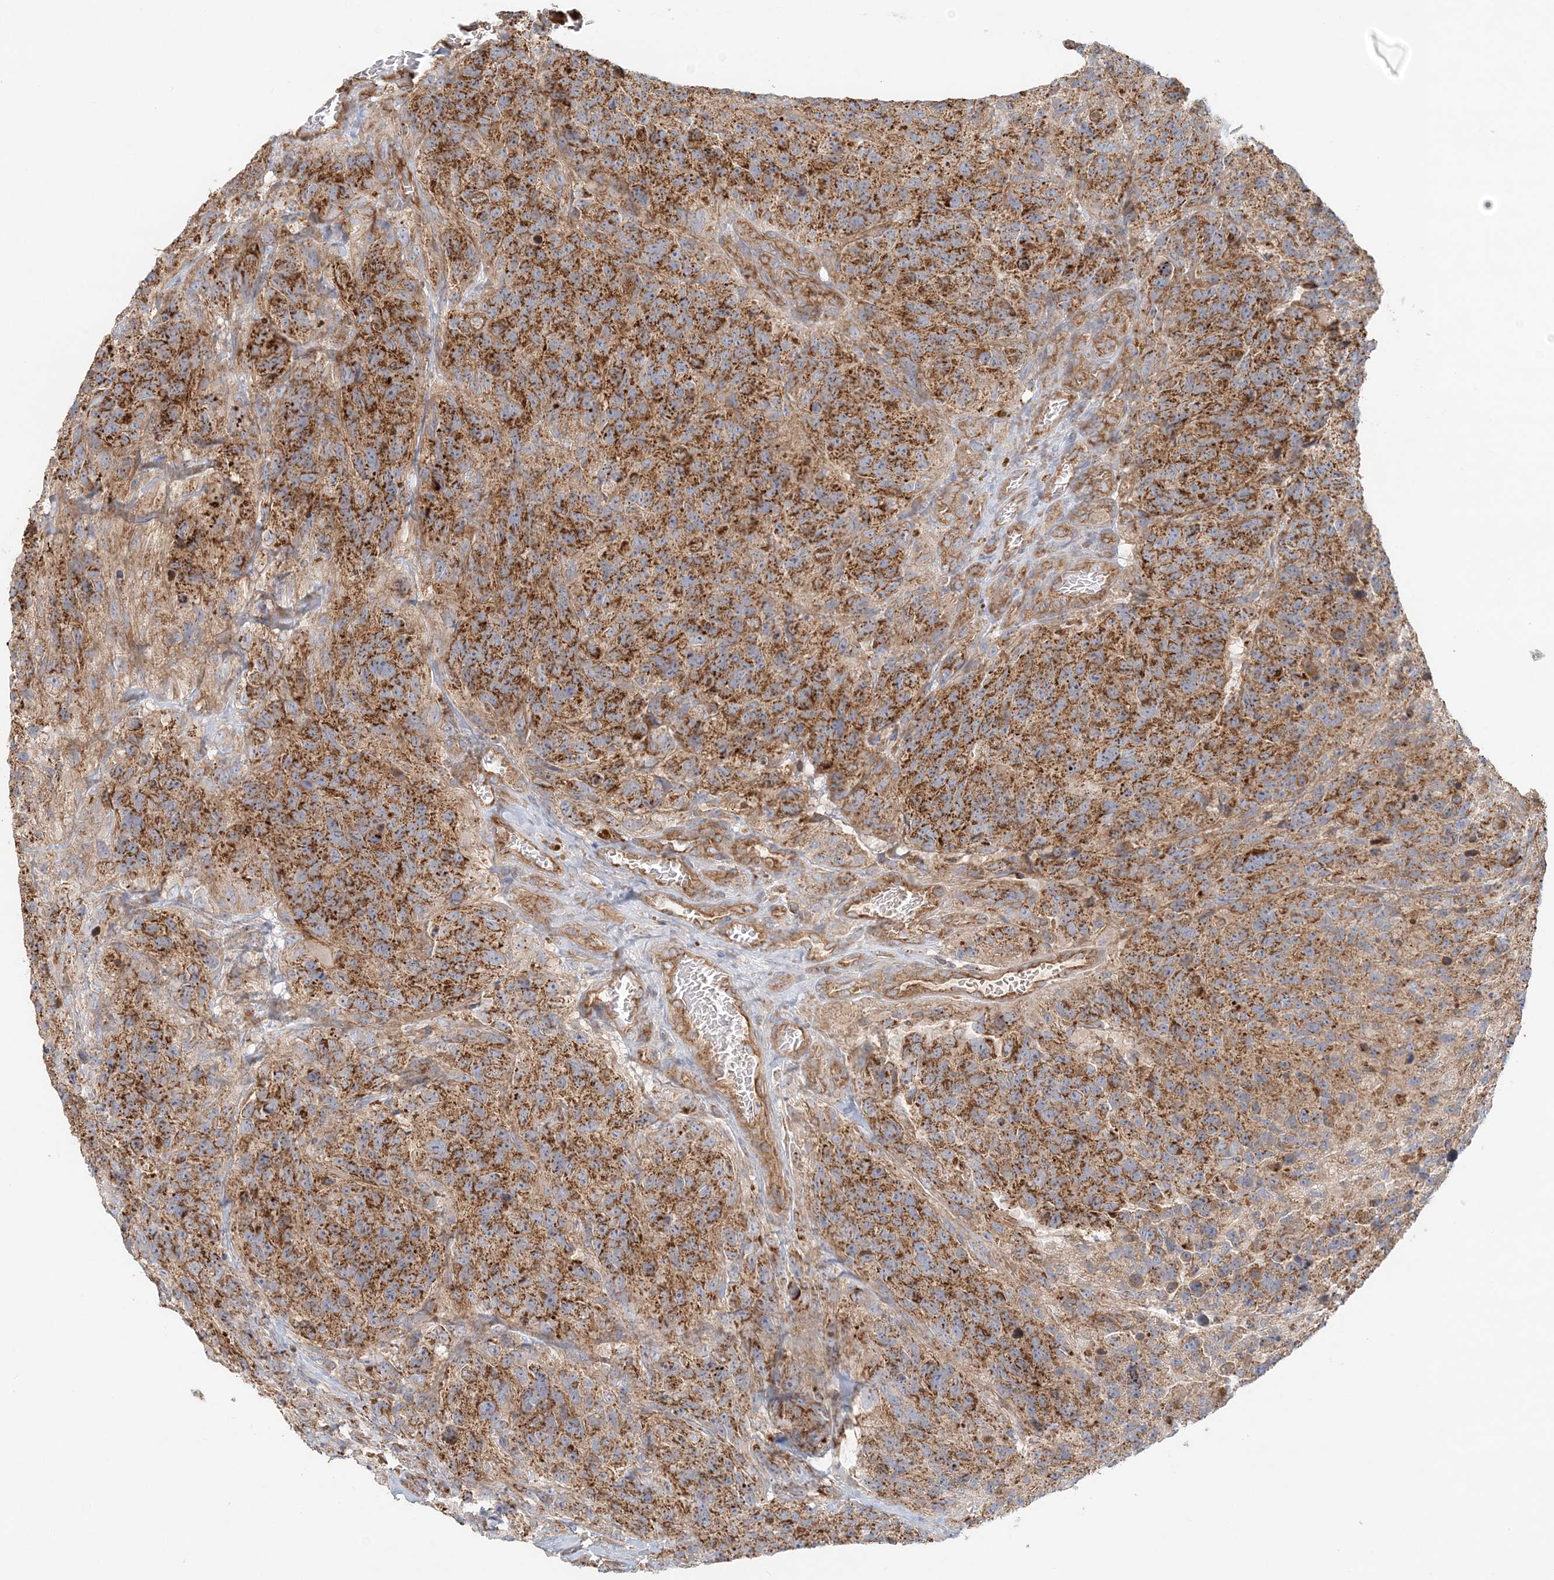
{"staining": {"intensity": "strong", "quantity": ">75%", "location": "cytoplasmic/membranous"}, "tissue": "glioma", "cell_type": "Tumor cells", "image_type": "cancer", "snomed": [{"axis": "morphology", "description": "Glioma, malignant, High grade"}, {"axis": "topography", "description": "Brain"}], "caption": "A high-resolution photomicrograph shows immunohistochemistry (IHC) staining of malignant glioma (high-grade), which displays strong cytoplasmic/membranous expression in approximately >75% of tumor cells. The staining was performed using DAB (3,3'-diaminobenzidine), with brown indicating positive protein expression. Nuclei are stained blue with hematoxylin.", "gene": "KIAA0232", "patient": {"sex": "male", "age": 69}}